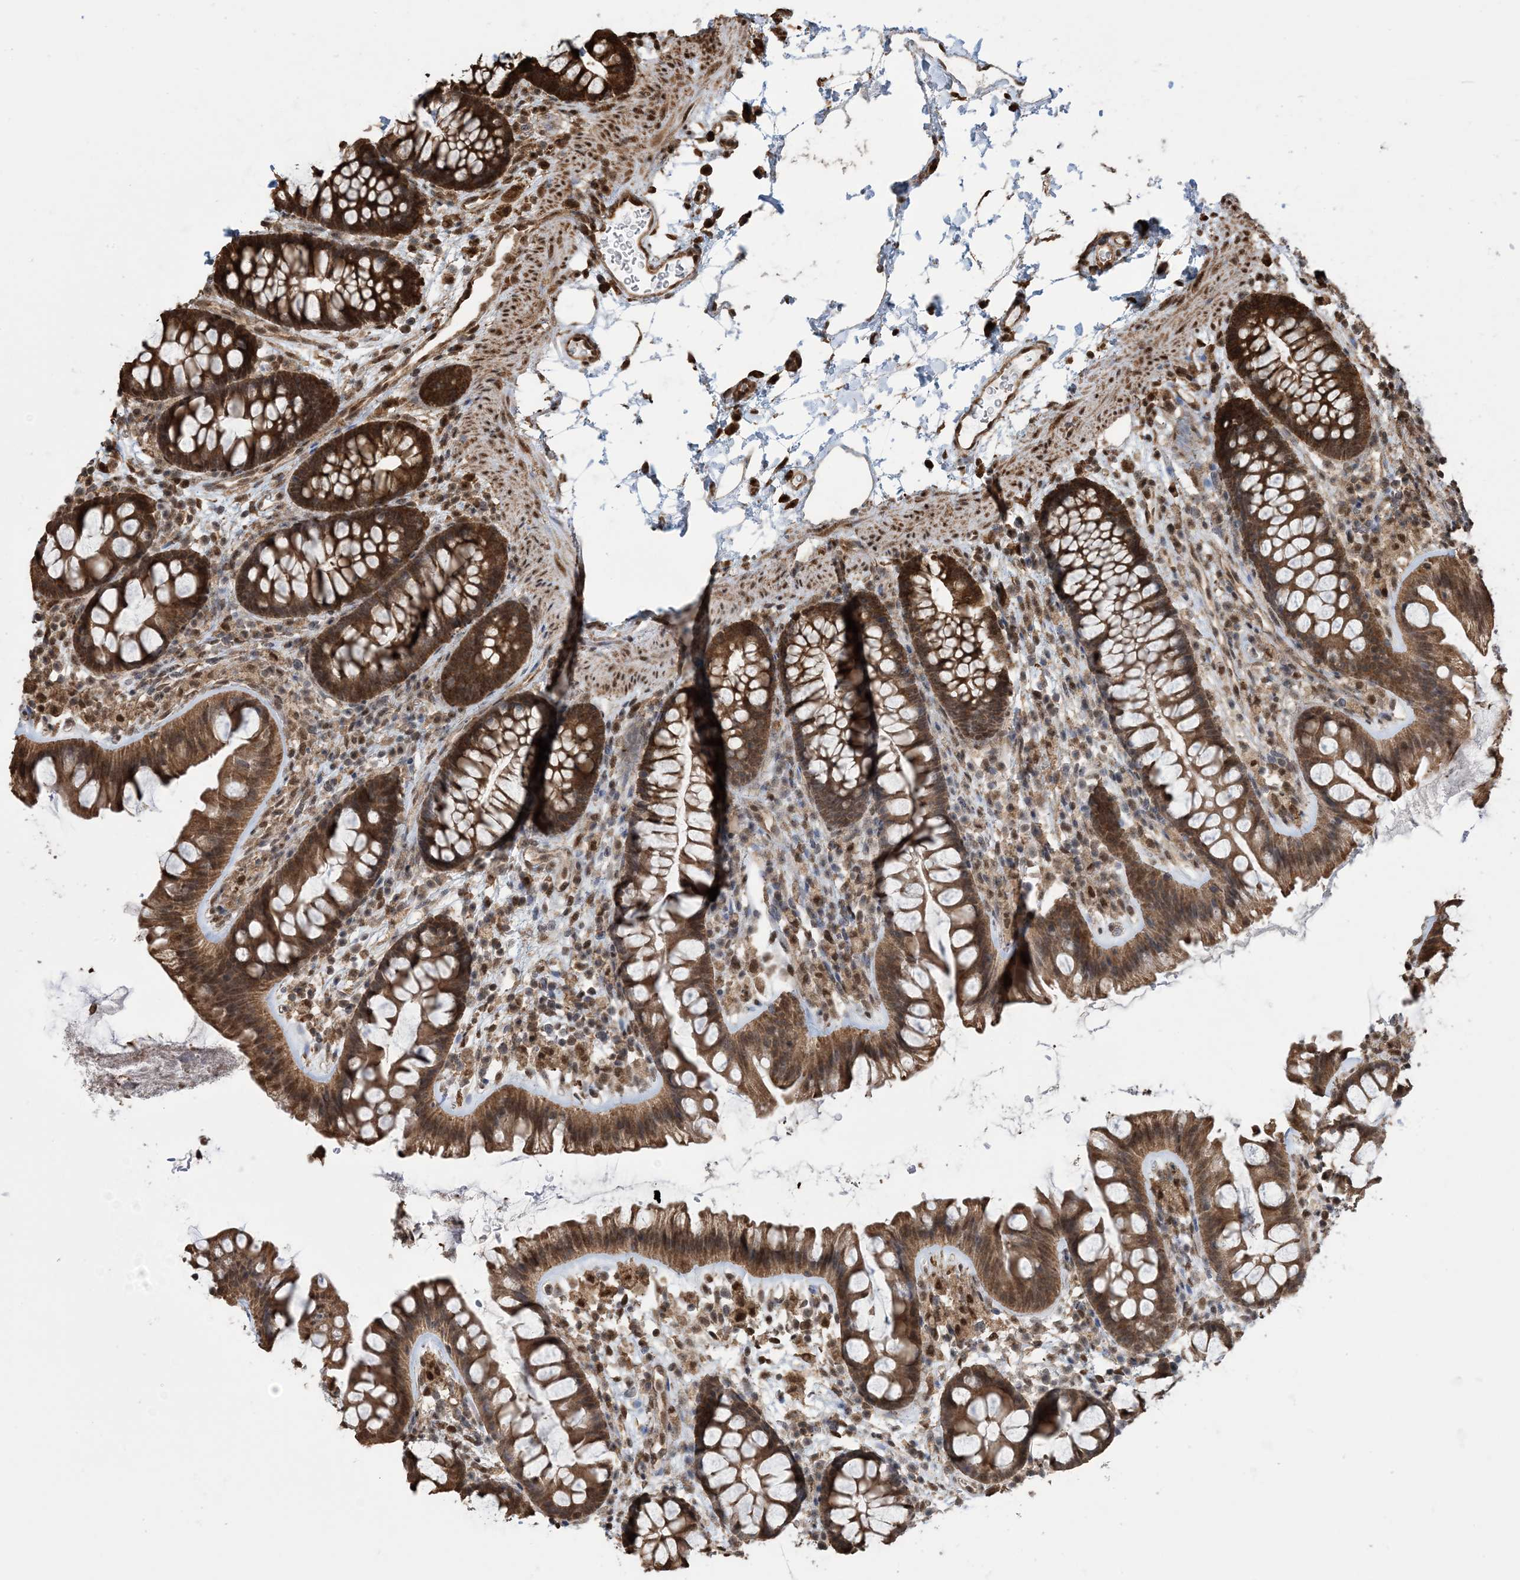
{"staining": {"intensity": "moderate", "quantity": ">75%", "location": "cytoplasmic/membranous,nuclear"}, "tissue": "colon", "cell_type": "Endothelial cells", "image_type": "normal", "snomed": [{"axis": "morphology", "description": "Normal tissue, NOS"}, {"axis": "topography", "description": "Colon"}], "caption": "Unremarkable colon displays moderate cytoplasmic/membranous,nuclear staining in about >75% of endothelial cells, visualized by immunohistochemistry.", "gene": "HSPA1A", "patient": {"sex": "female", "age": 62}}